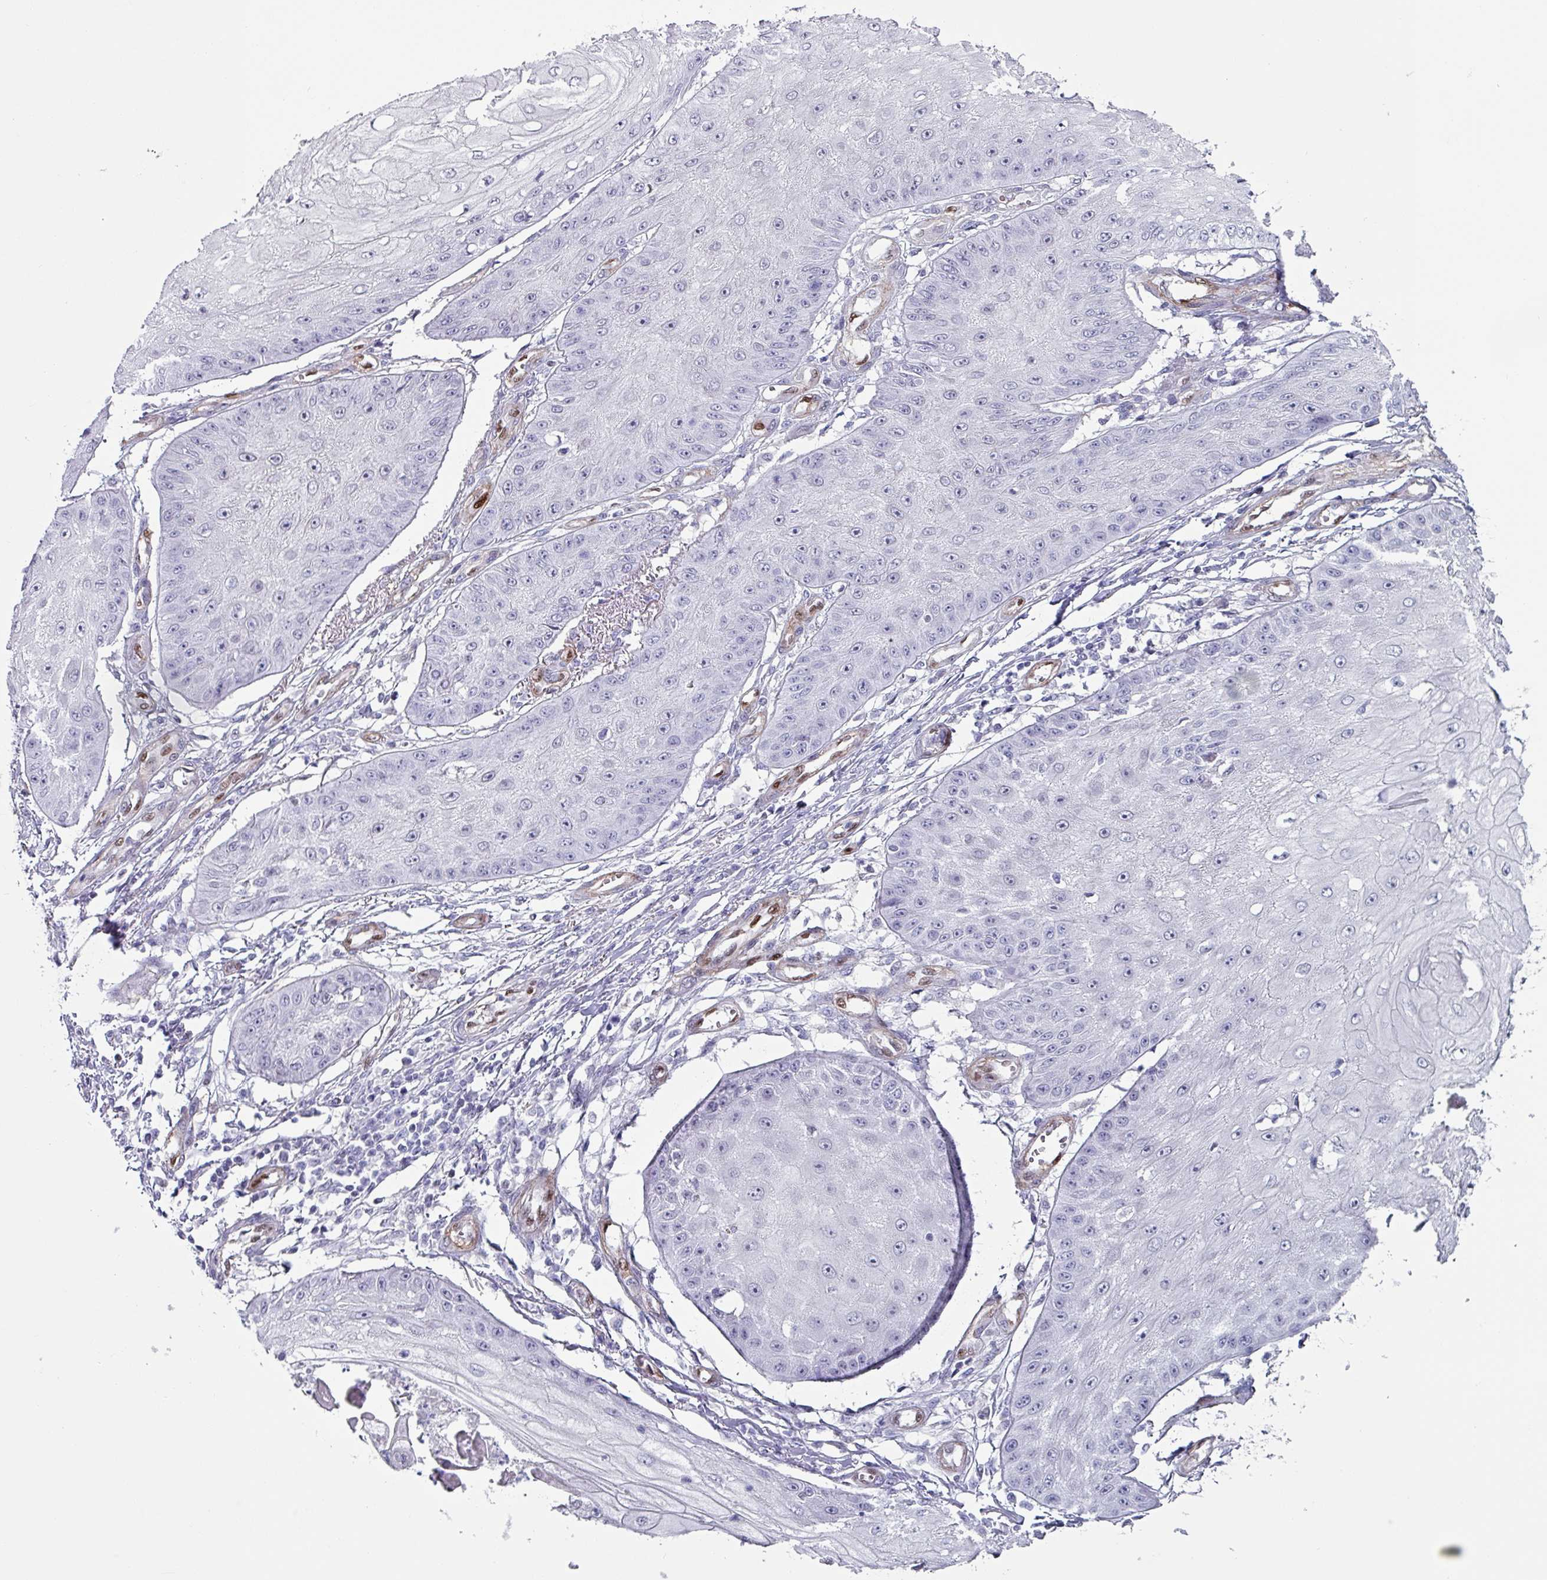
{"staining": {"intensity": "negative", "quantity": "none", "location": "none"}, "tissue": "skin cancer", "cell_type": "Tumor cells", "image_type": "cancer", "snomed": [{"axis": "morphology", "description": "Squamous cell carcinoma, NOS"}, {"axis": "topography", "description": "Skin"}], "caption": "Skin cancer stained for a protein using immunohistochemistry (IHC) shows no positivity tumor cells.", "gene": "ZNF816-ZNF321P", "patient": {"sex": "male", "age": 70}}